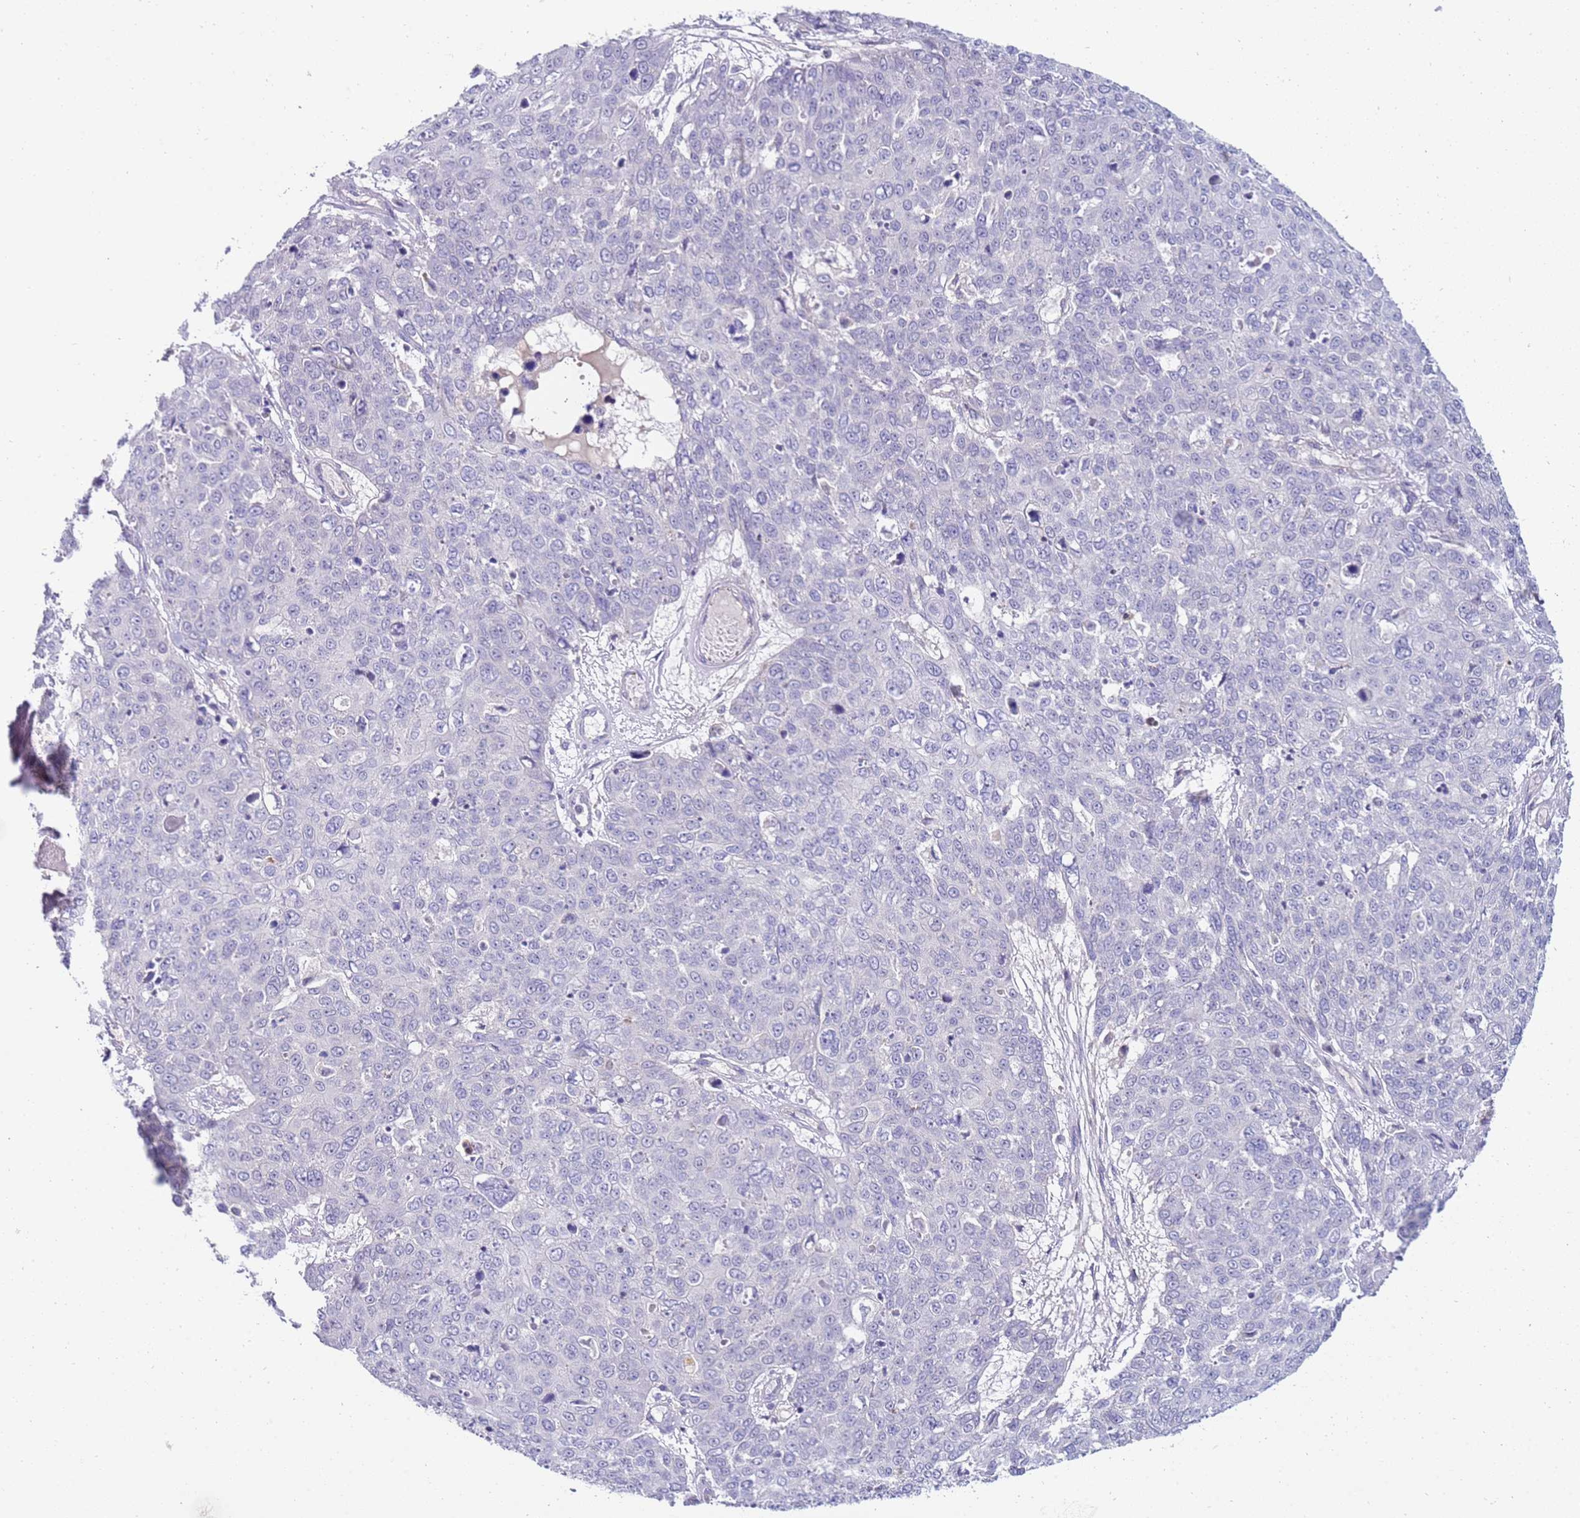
{"staining": {"intensity": "negative", "quantity": "none", "location": "none"}, "tissue": "skin cancer", "cell_type": "Tumor cells", "image_type": "cancer", "snomed": [{"axis": "morphology", "description": "Squamous cell carcinoma, NOS"}, {"axis": "topography", "description": "Skin"}], "caption": "Tumor cells show no significant staining in skin squamous cell carcinoma.", "gene": "STK25", "patient": {"sex": "male", "age": 71}}